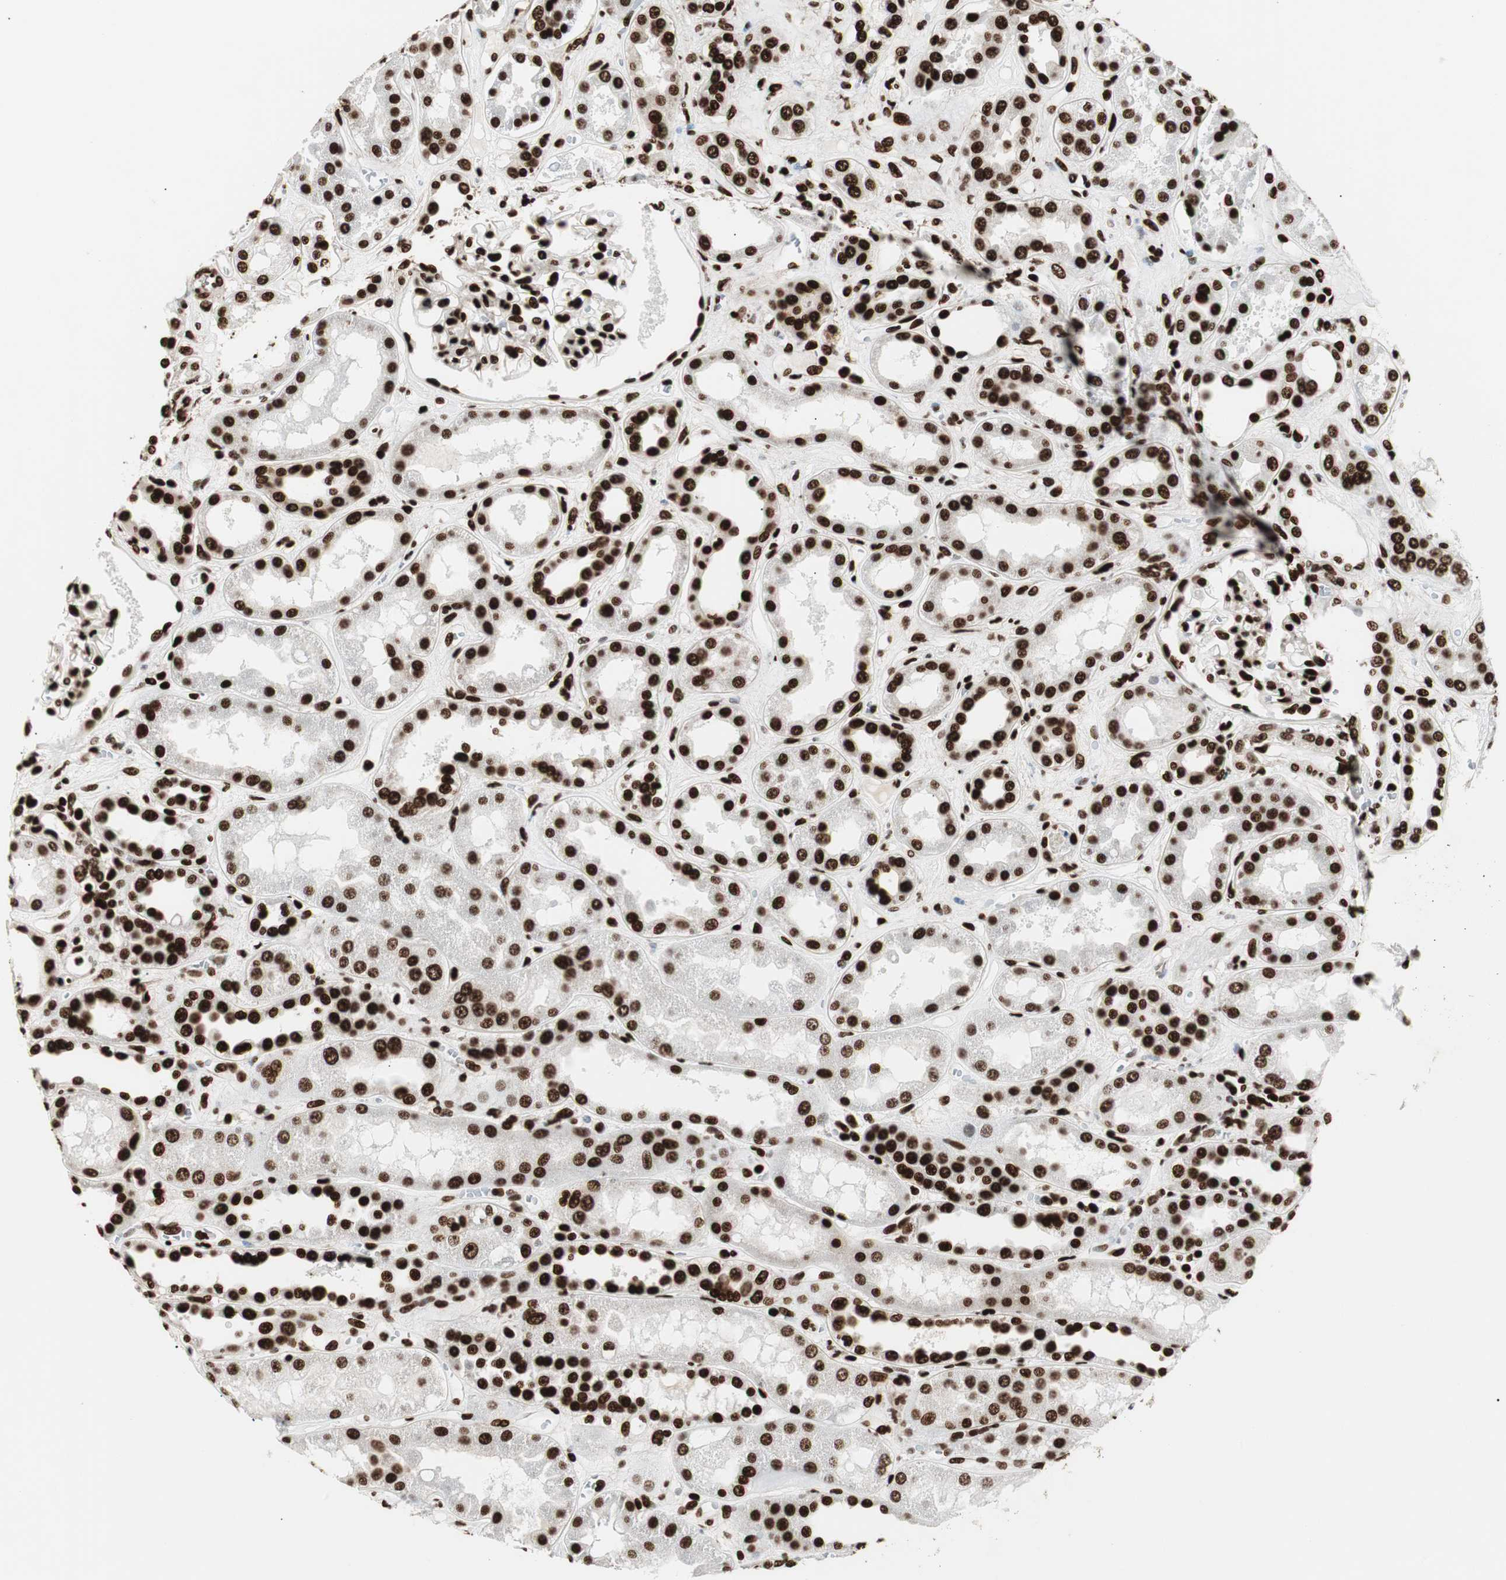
{"staining": {"intensity": "strong", "quantity": ">75%", "location": "nuclear"}, "tissue": "kidney", "cell_type": "Cells in glomeruli", "image_type": "normal", "snomed": [{"axis": "morphology", "description": "Normal tissue, NOS"}, {"axis": "topography", "description": "Kidney"}], "caption": "IHC staining of benign kidney, which reveals high levels of strong nuclear expression in about >75% of cells in glomeruli indicating strong nuclear protein staining. The staining was performed using DAB (3,3'-diaminobenzidine) (brown) for protein detection and nuclei were counterstained in hematoxylin (blue).", "gene": "MTA2", "patient": {"sex": "male", "age": 59}}